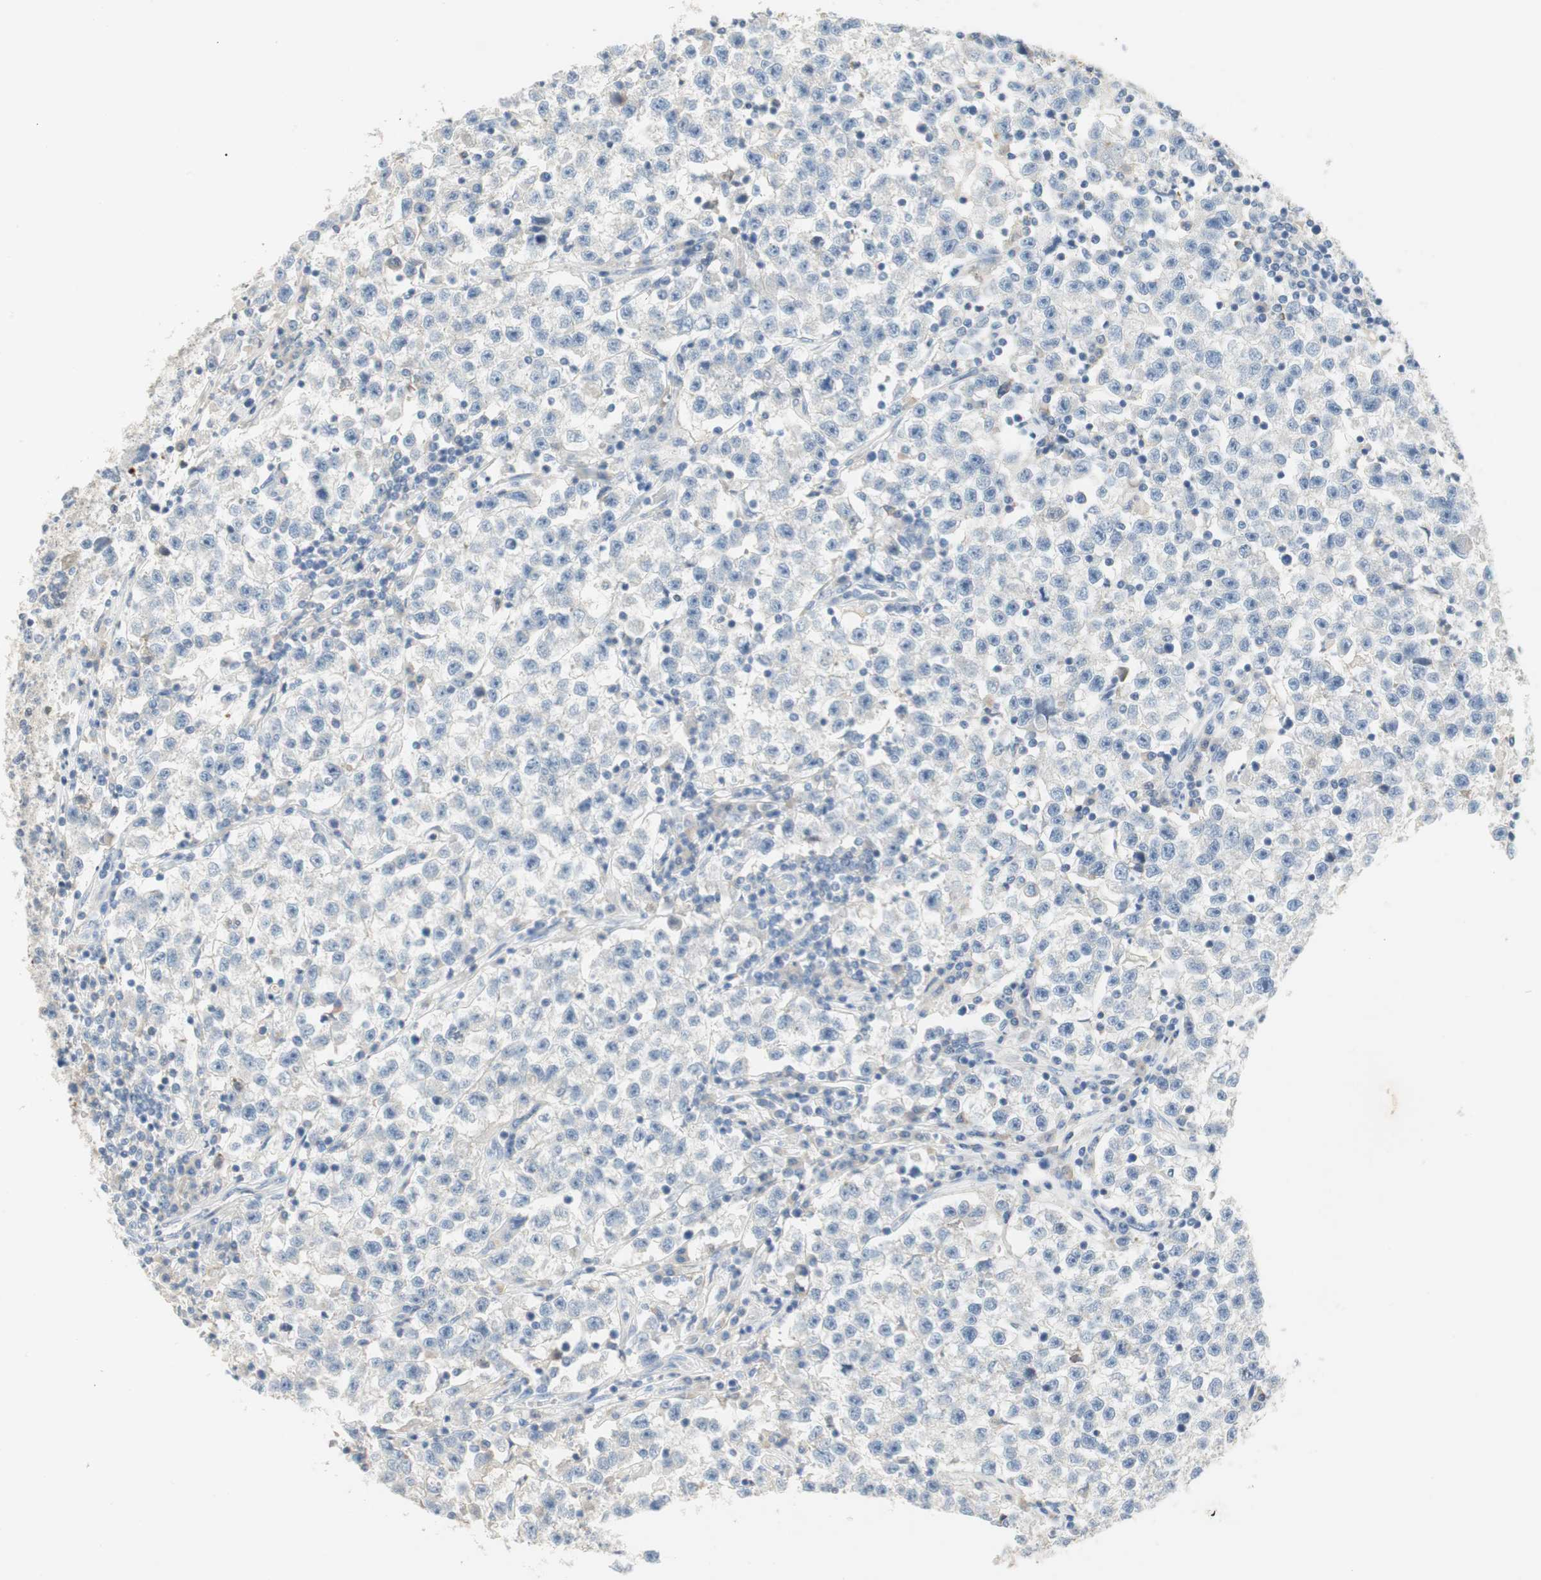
{"staining": {"intensity": "negative", "quantity": "none", "location": "none"}, "tissue": "testis cancer", "cell_type": "Tumor cells", "image_type": "cancer", "snomed": [{"axis": "morphology", "description": "Seminoma, NOS"}, {"axis": "topography", "description": "Testis"}], "caption": "A high-resolution micrograph shows immunohistochemistry (IHC) staining of testis cancer (seminoma), which exhibits no significant staining in tumor cells.", "gene": "CCM2L", "patient": {"sex": "male", "age": 22}}